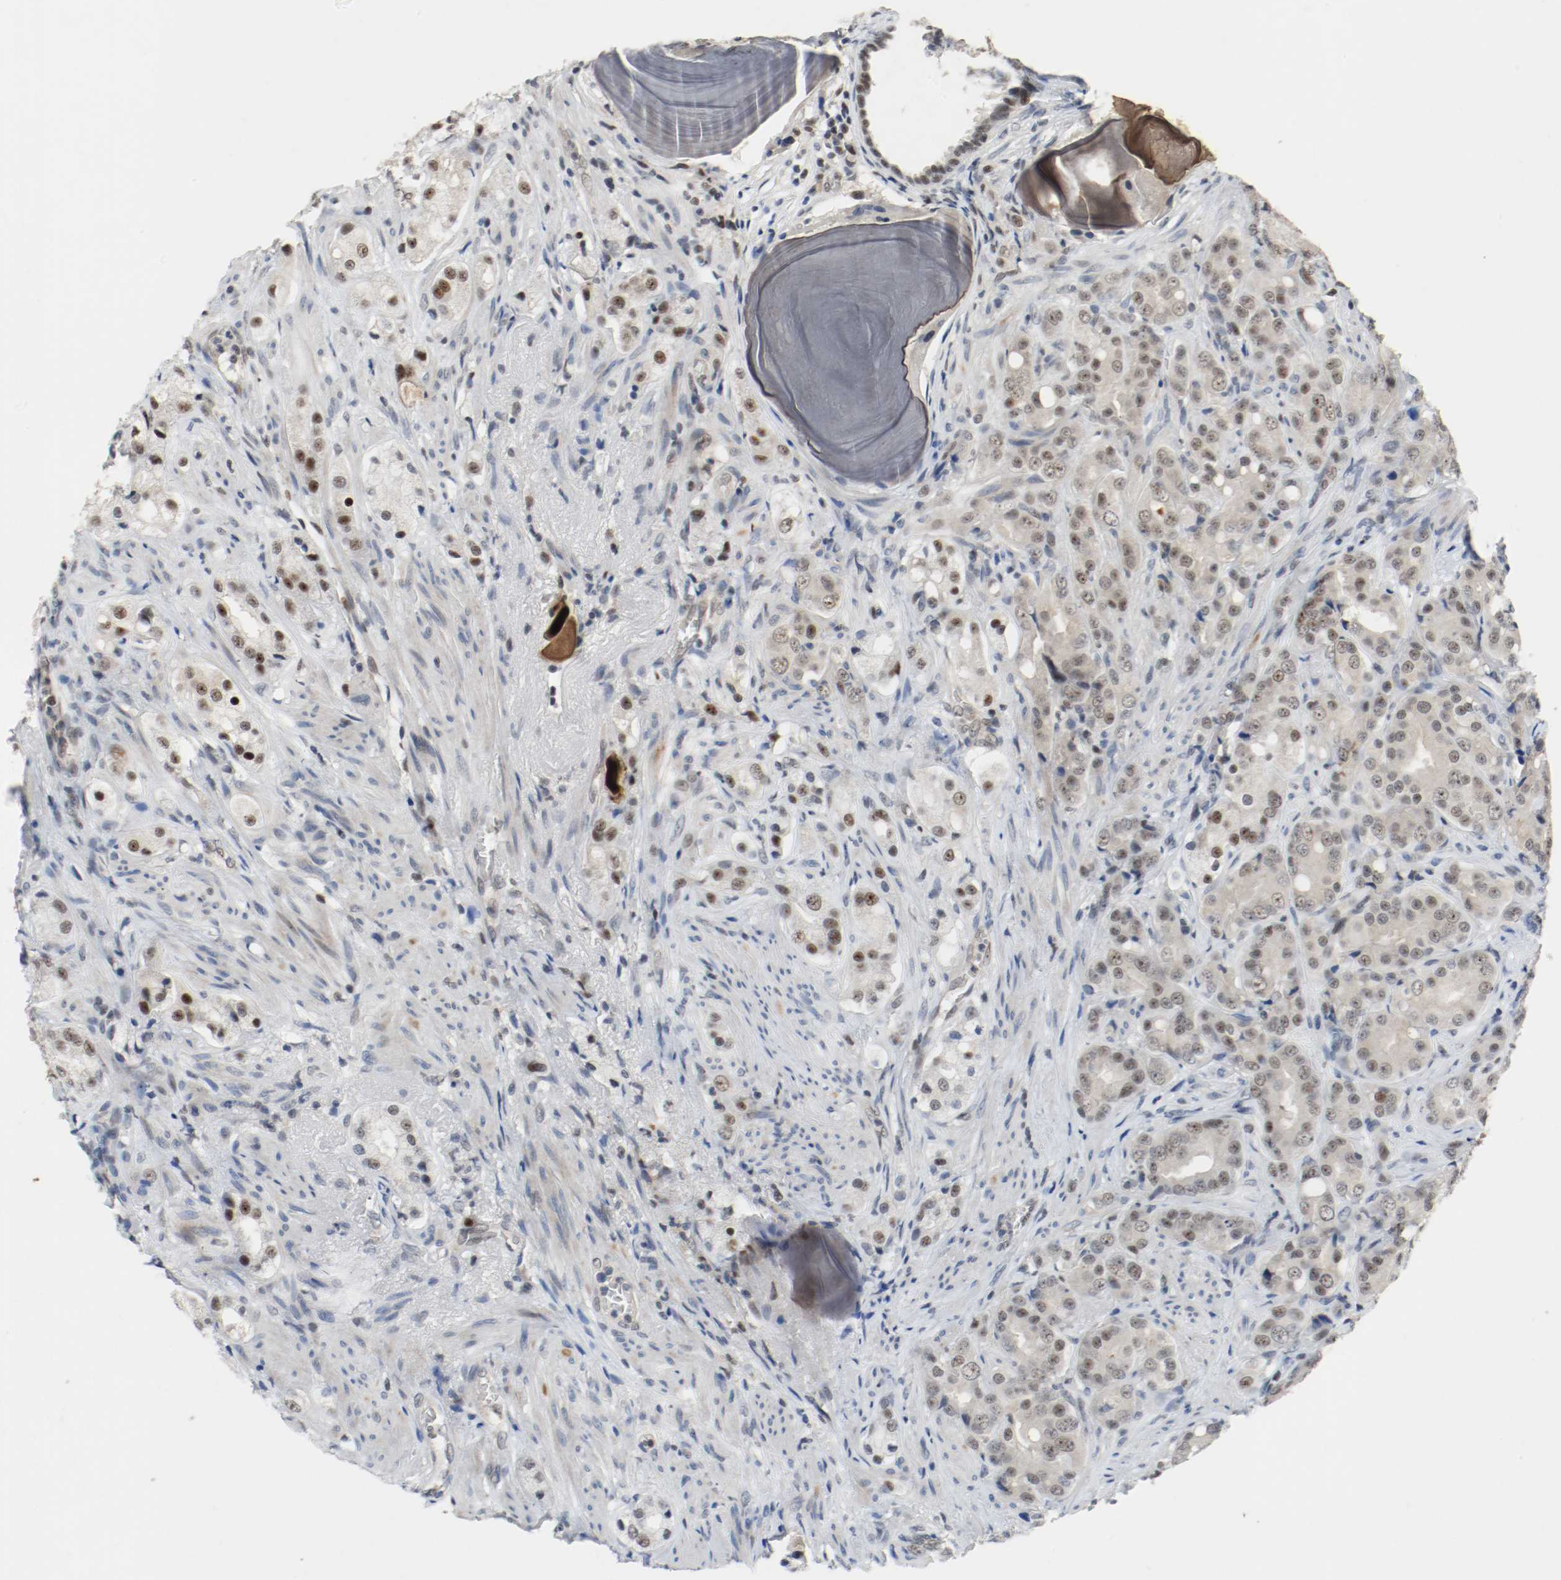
{"staining": {"intensity": "weak", "quantity": "<25%", "location": "nuclear"}, "tissue": "prostate cancer", "cell_type": "Tumor cells", "image_type": "cancer", "snomed": [{"axis": "morphology", "description": "Adenocarcinoma, High grade"}, {"axis": "topography", "description": "Prostate"}], "caption": "The image displays no significant staining in tumor cells of prostate cancer (high-grade adenocarcinoma).", "gene": "ASH1L", "patient": {"sex": "male", "age": 68}}